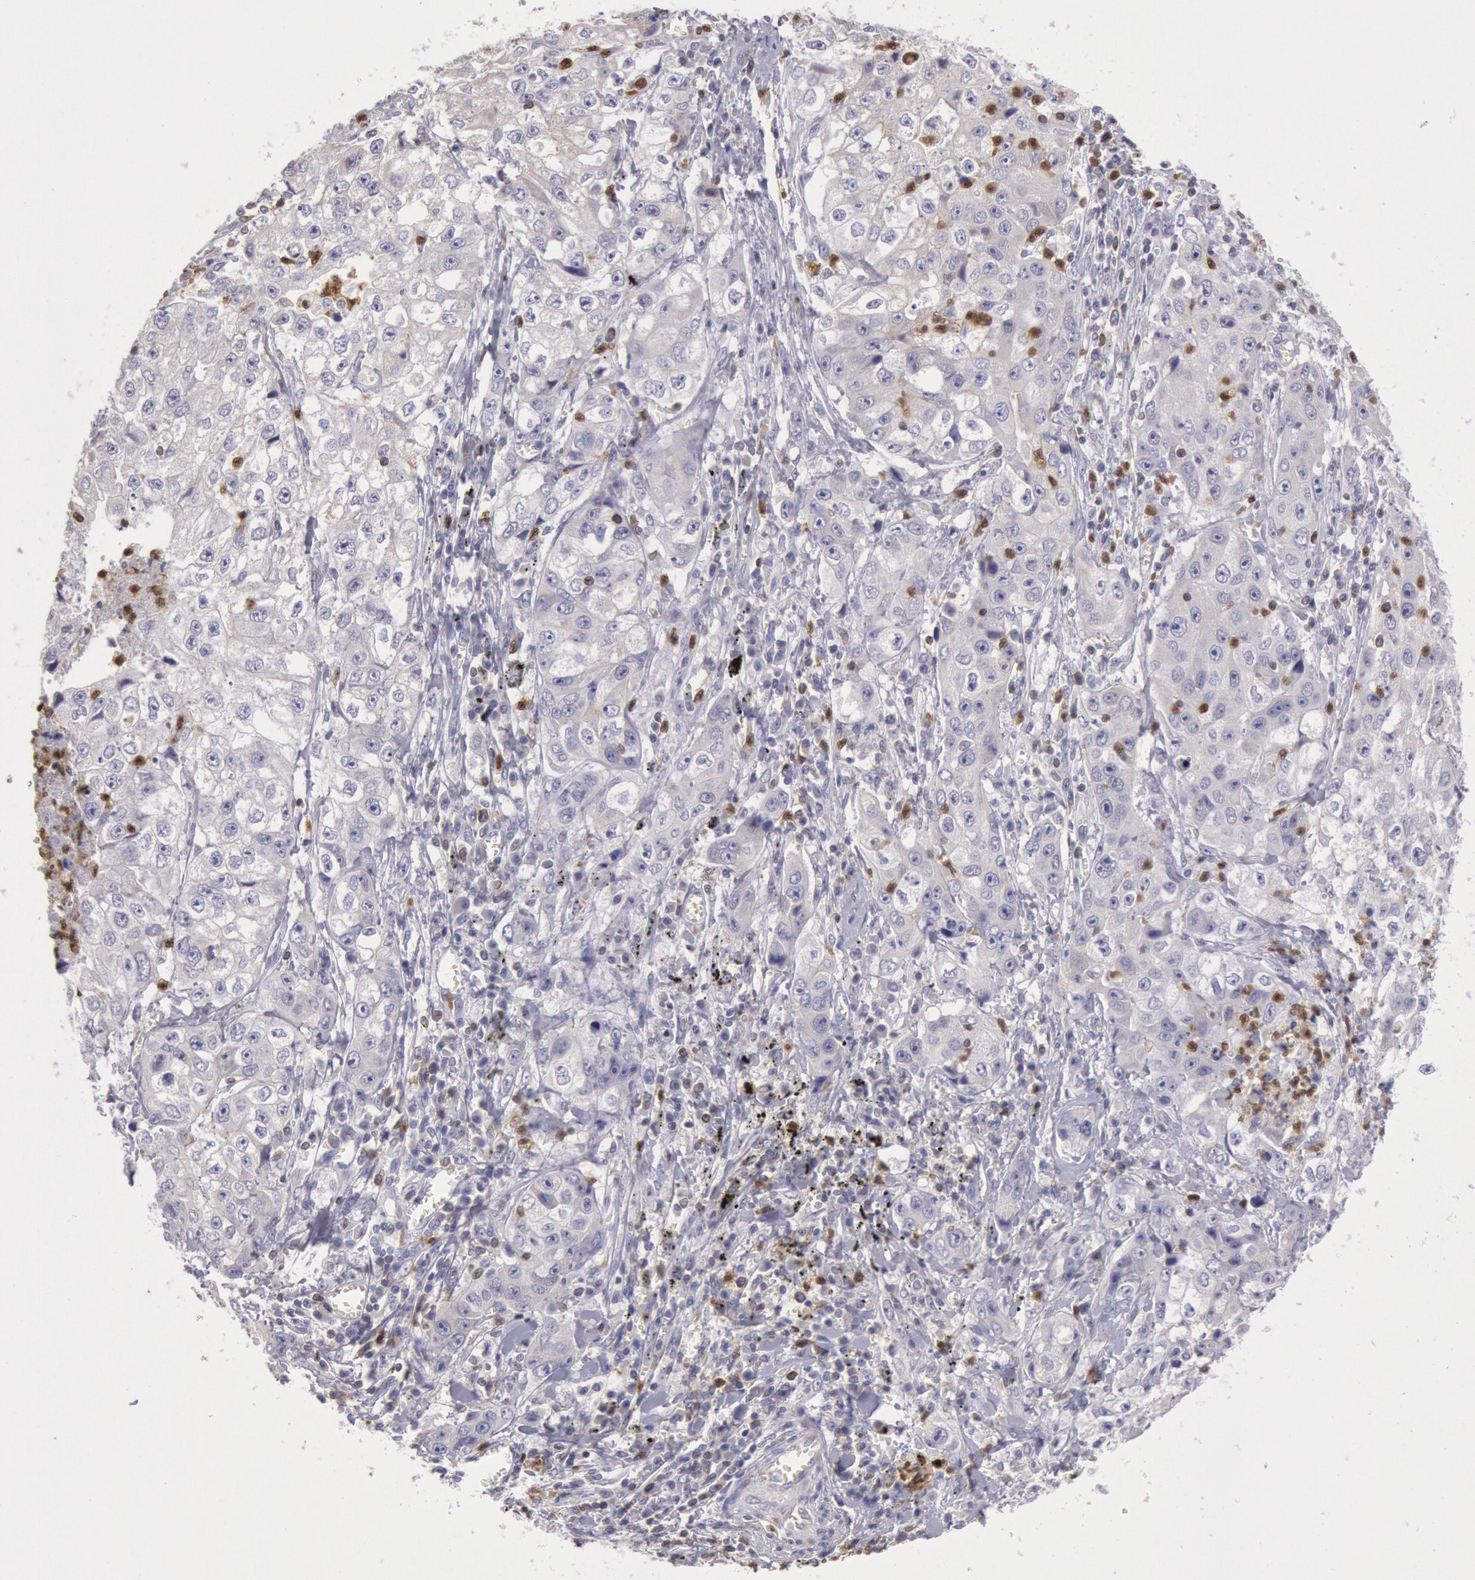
{"staining": {"intensity": "negative", "quantity": "none", "location": "none"}, "tissue": "lung cancer", "cell_type": "Tumor cells", "image_type": "cancer", "snomed": [{"axis": "morphology", "description": "Squamous cell carcinoma, NOS"}, {"axis": "topography", "description": "Lung"}], "caption": "A photomicrograph of human squamous cell carcinoma (lung) is negative for staining in tumor cells.", "gene": "RAB27A", "patient": {"sex": "male", "age": 64}}